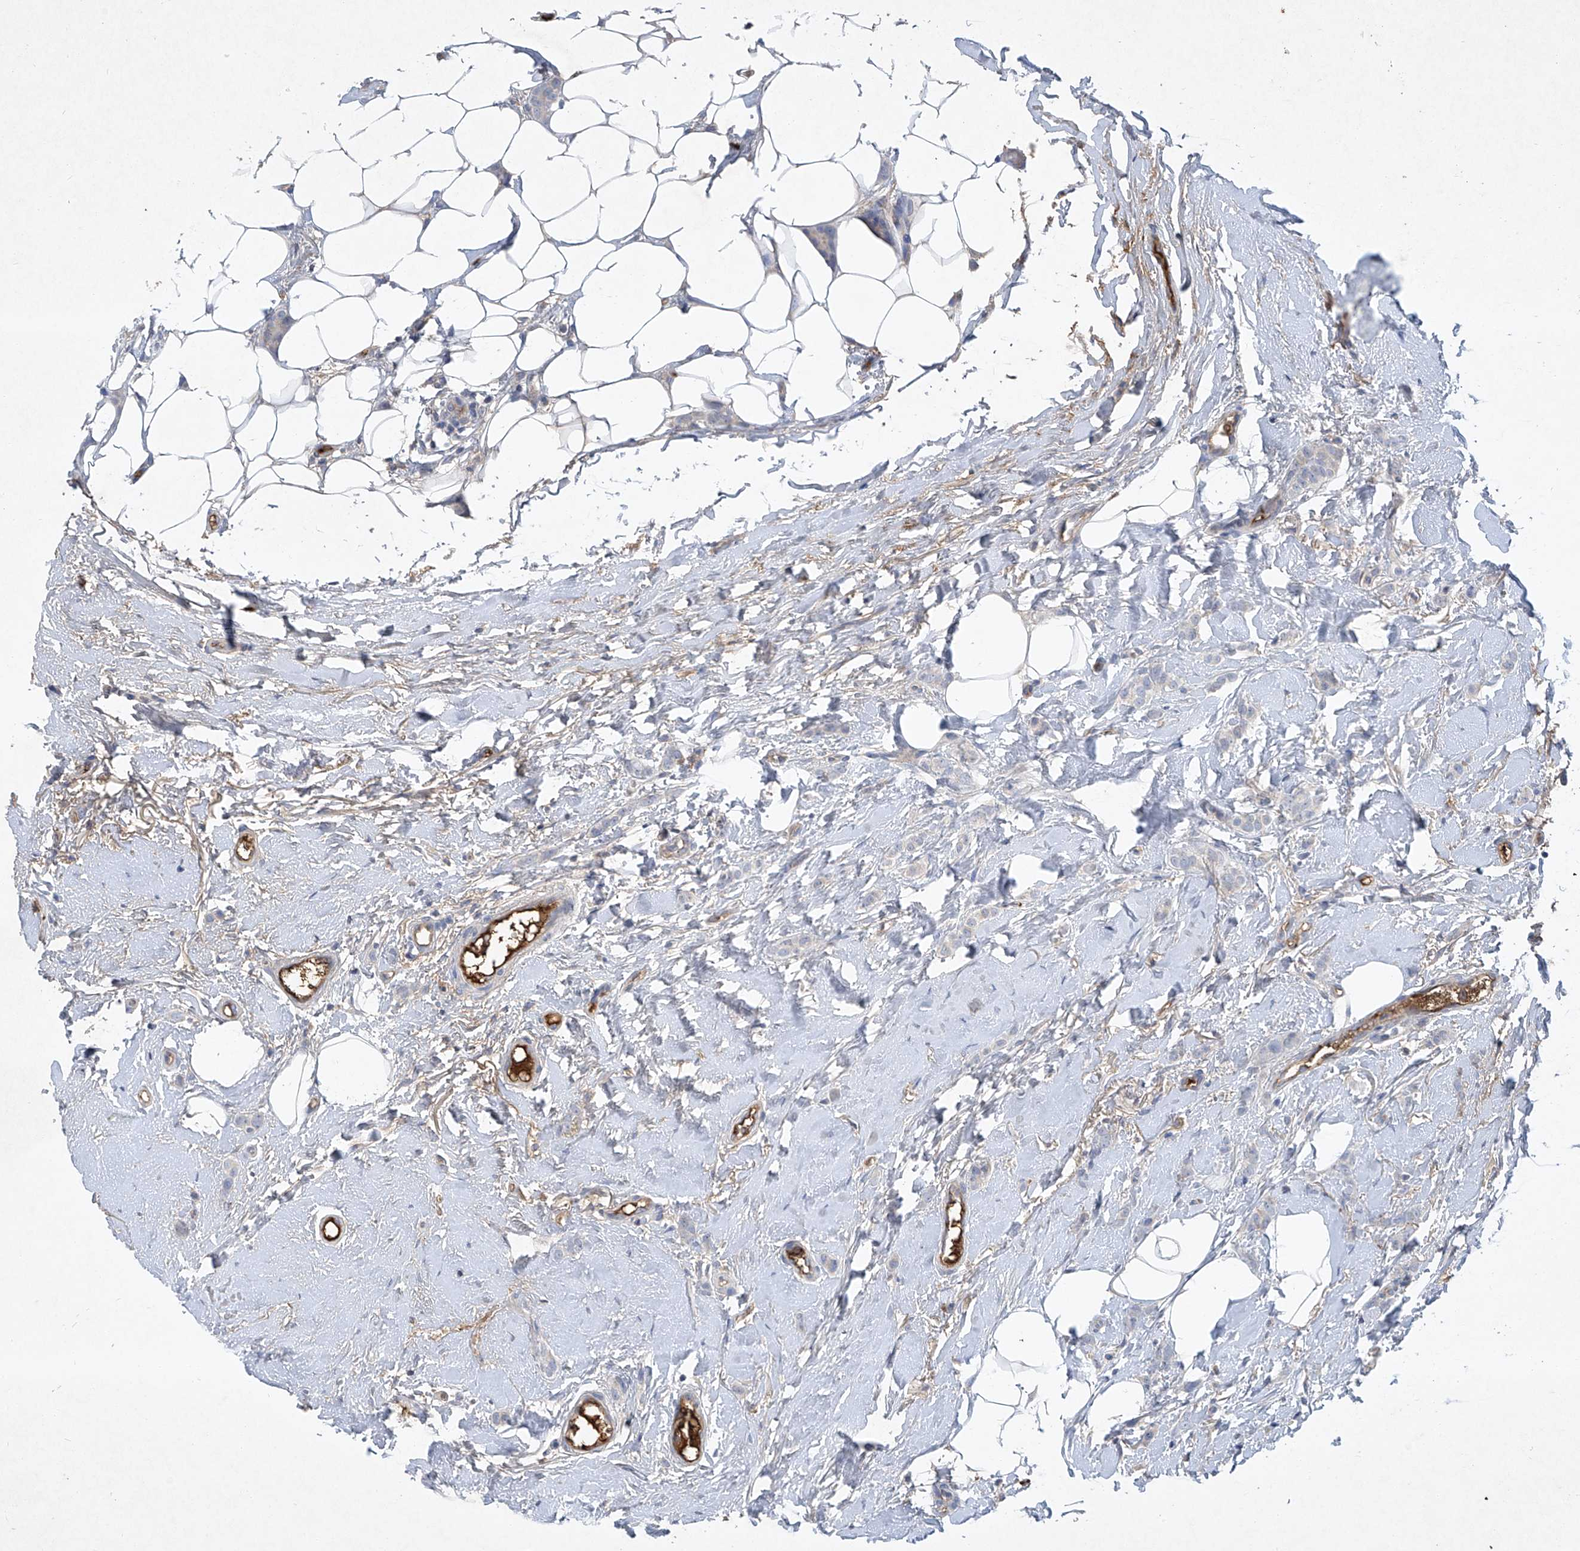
{"staining": {"intensity": "negative", "quantity": "none", "location": "none"}, "tissue": "breast cancer", "cell_type": "Tumor cells", "image_type": "cancer", "snomed": [{"axis": "morphology", "description": "Lobular carcinoma"}, {"axis": "topography", "description": "Skin"}, {"axis": "topography", "description": "Breast"}], "caption": "Photomicrograph shows no protein positivity in tumor cells of breast lobular carcinoma tissue.", "gene": "HAS3", "patient": {"sex": "female", "age": 46}}